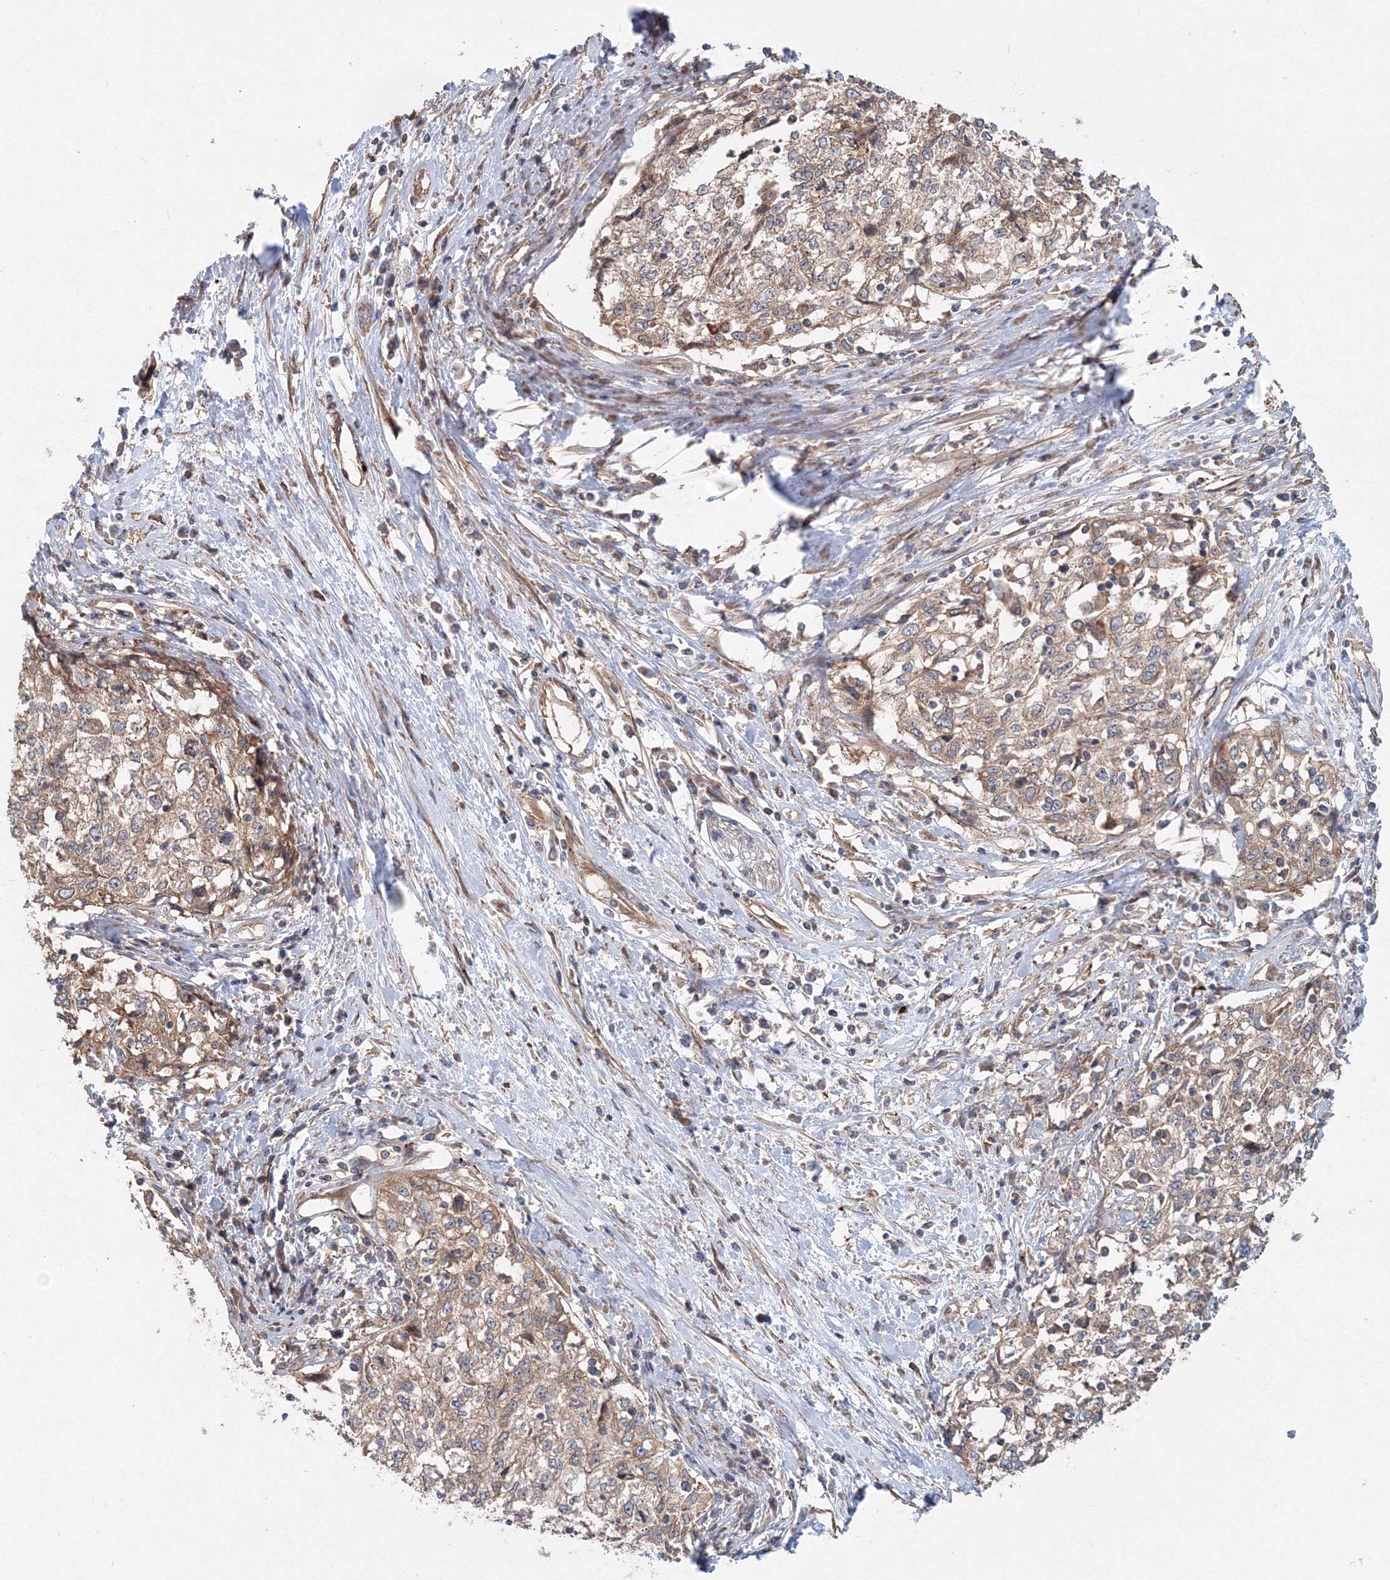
{"staining": {"intensity": "weak", "quantity": ">75%", "location": "cytoplasmic/membranous"}, "tissue": "cervical cancer", "cell_type": "Tumor cells", "image_type": "cancer", "snomed": [{"axis": "morphology", "description": "Squamous cell carcinoma, NOS"}, {"axis": "topography", "description": "Cervix"}], "caption": "Cervical cancer stained with a protein marker reveals weak staining in tumor cells.", "gene": "EXOC1", "patient": {"sex": "female", "age": 57}}